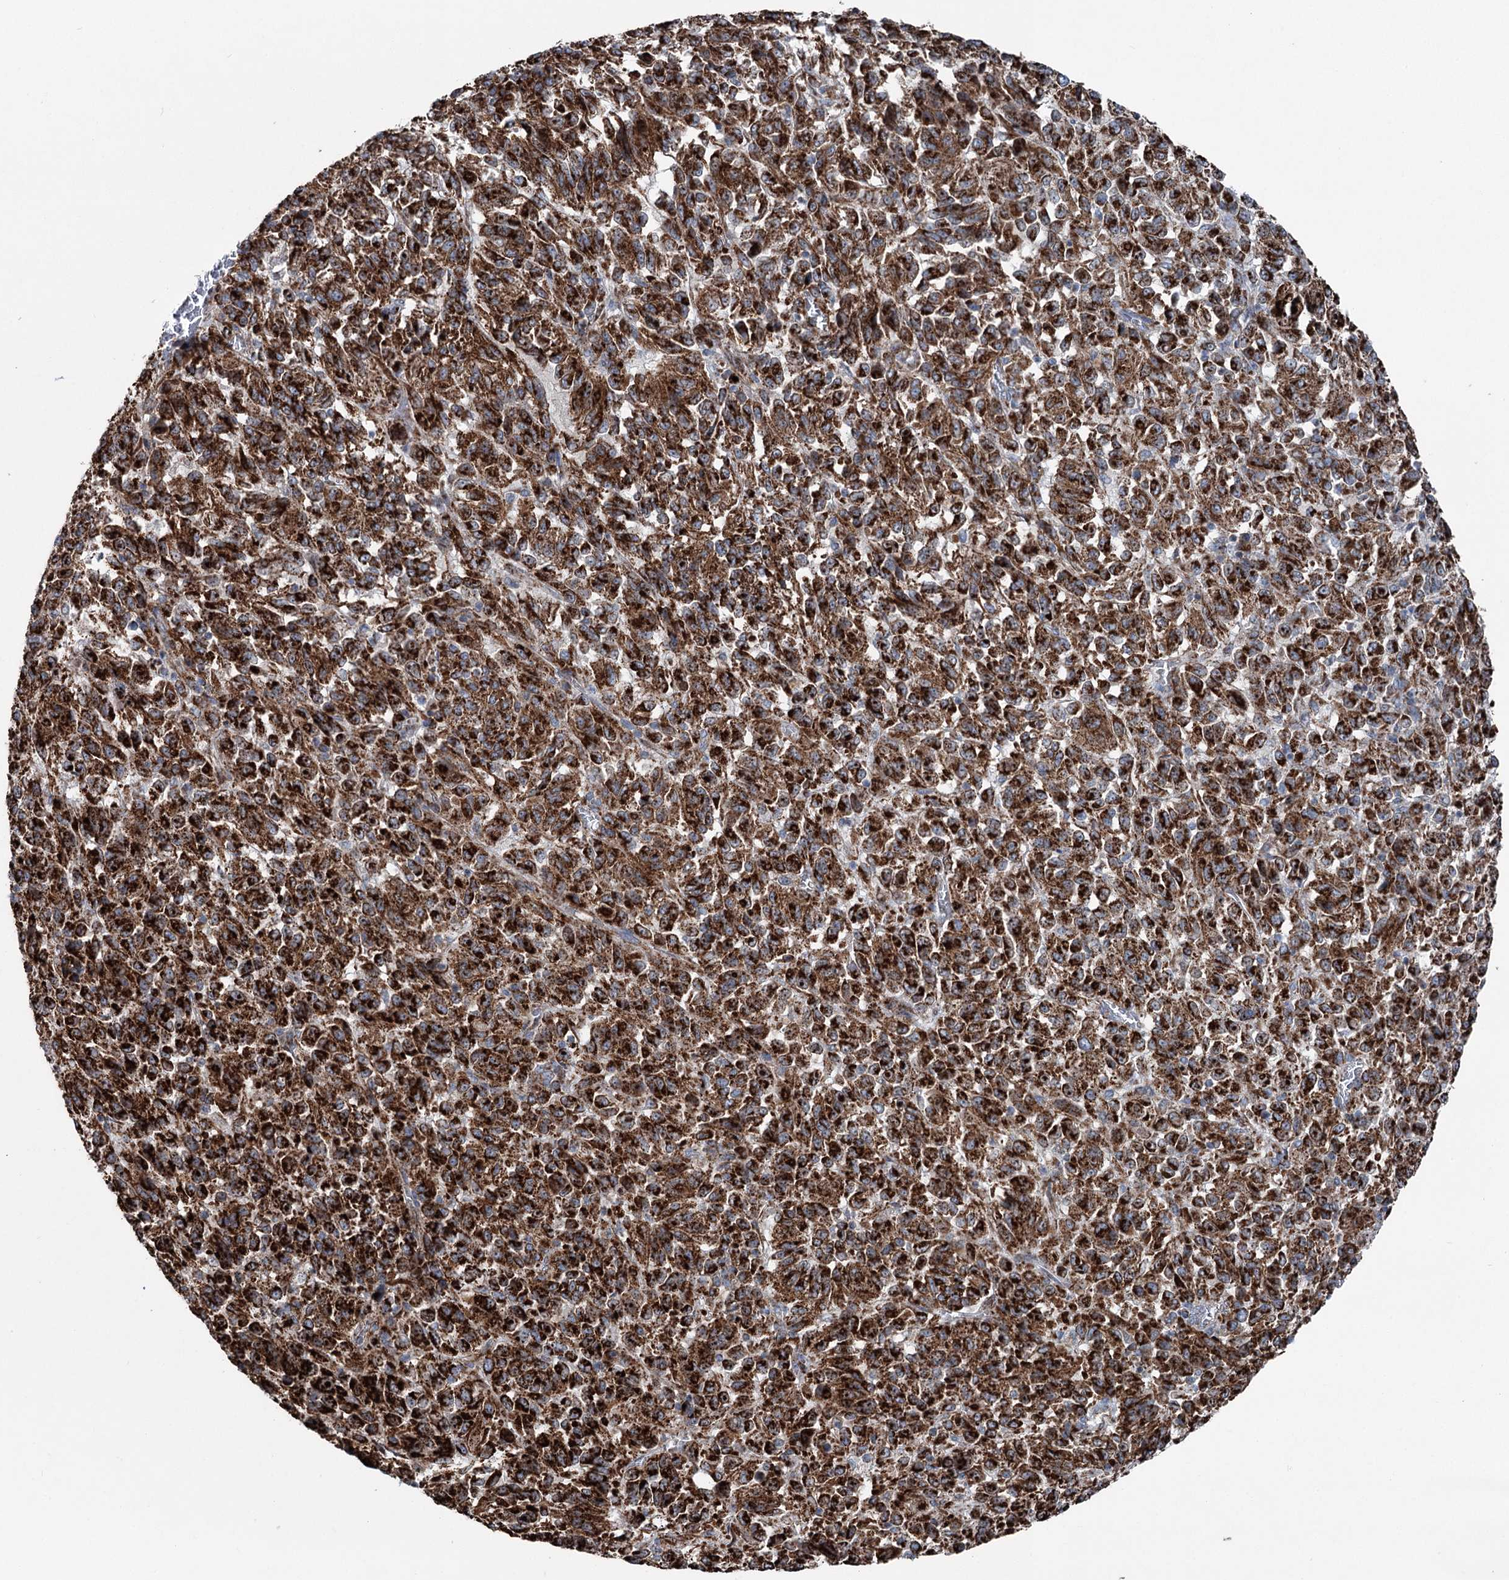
{"staining": {"intensity": "strong", "quantity": ">75%", "location": "cytoplasmic/membranous"}, "tissue": "melanoma", "cell_type": "Tumor cells", "image_type": "cancer", "snomed": [{"axis": "morphology", "description": "Malignant melanoma, Metastatic site"}, {"axis": "topography", "description": "Lung"}], "caption": "Immunohistochemical staining of melanoma demonstrates strong cytoplasmic/membranous protein staining in about >75% of tumor cells.", "gene": "UCN3", "patient": {"sex": "male", "age": 64}}